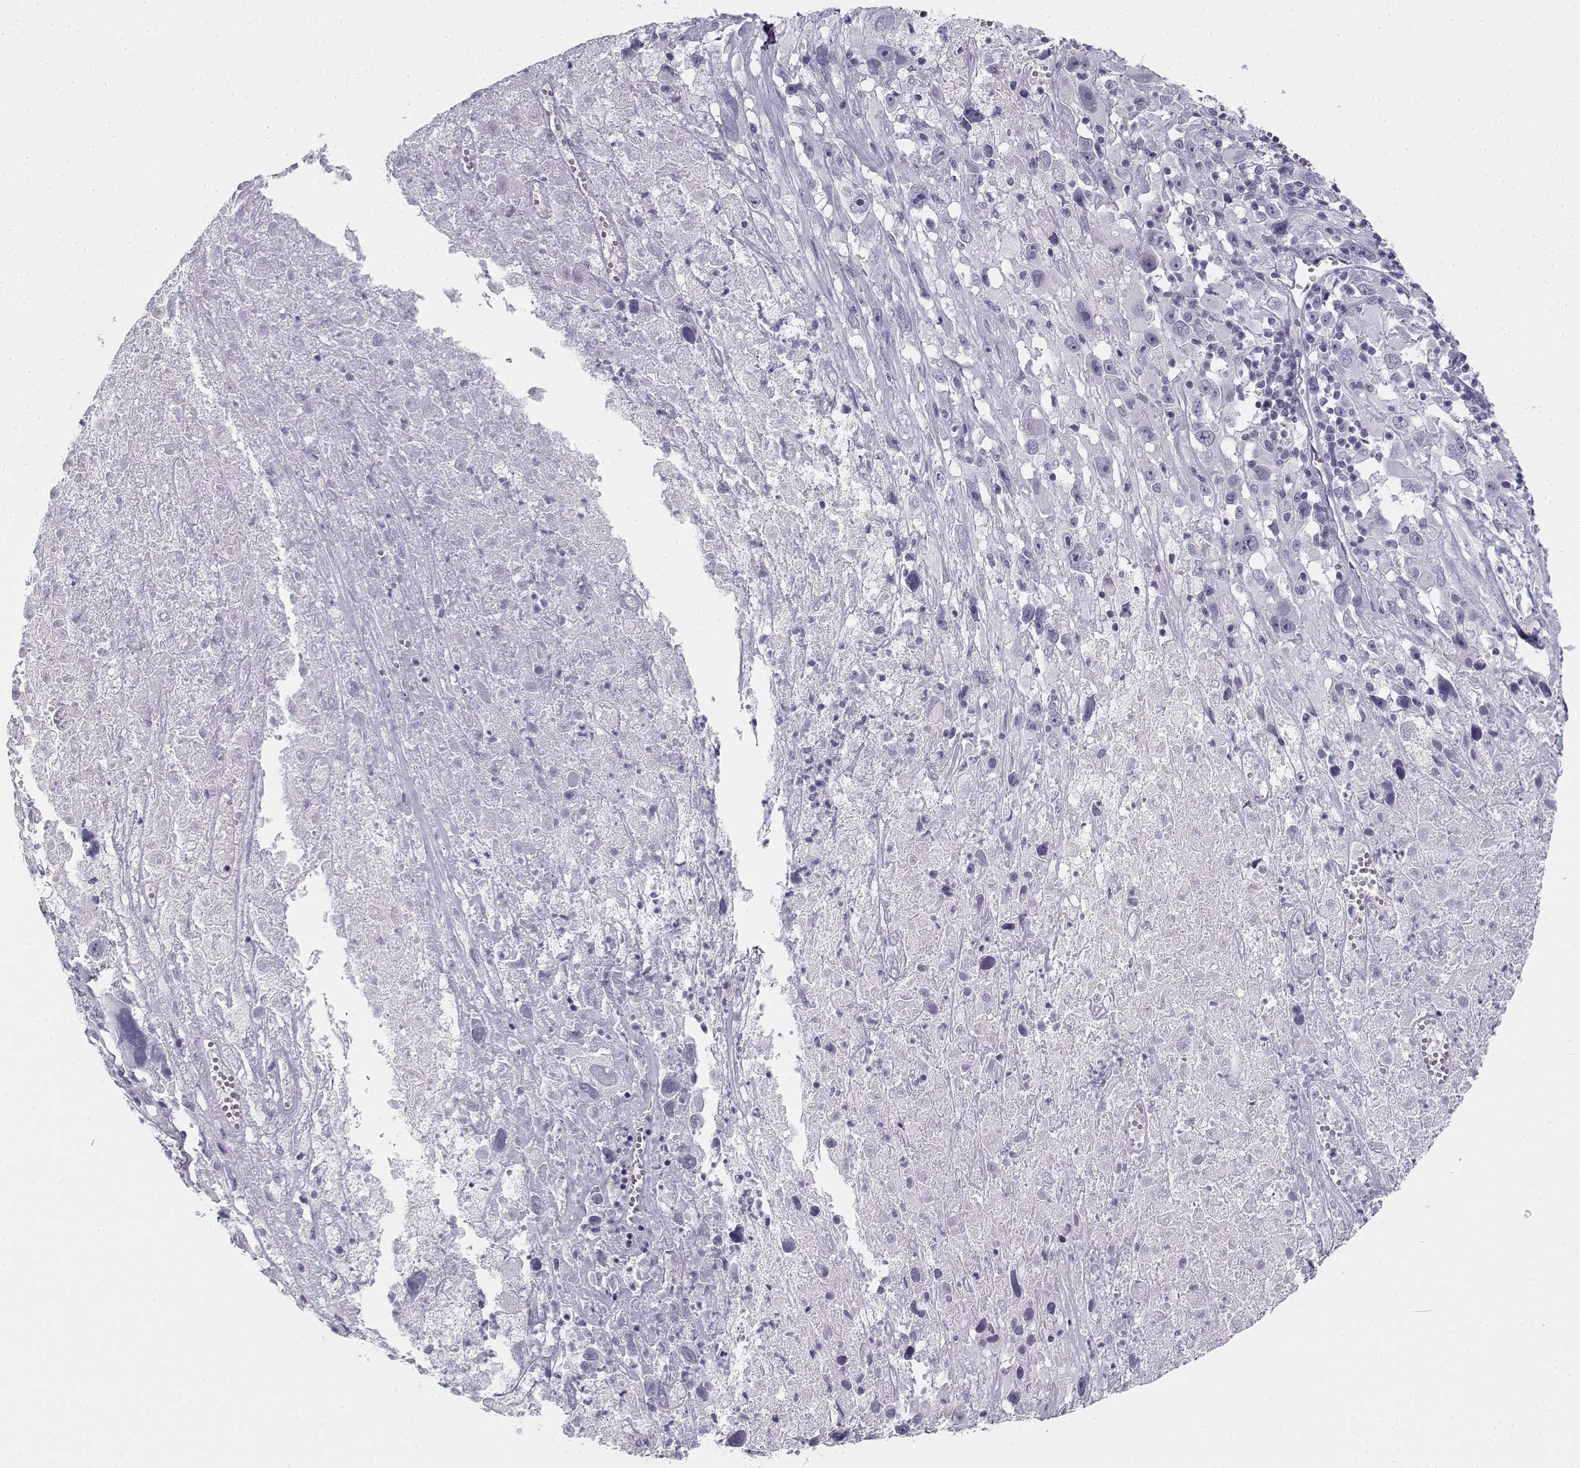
{"staining": {"intensity": "negative", "quantity": "none", "location": "none"}, "tissue": "melanoma", "cell_type": "Tumor cells", "image_type": "cancer", "snomed": [{"axis": "morphology", "description": "Malignant melanoma, Metastatic site"}, {"axis": "topography", "description": "Lymph node"}], "caption": "Tumor cells show no significant protein positivity in melanoma.", "gene": "CREB3L3", "patient": {"sex": "male", "age": 50}}